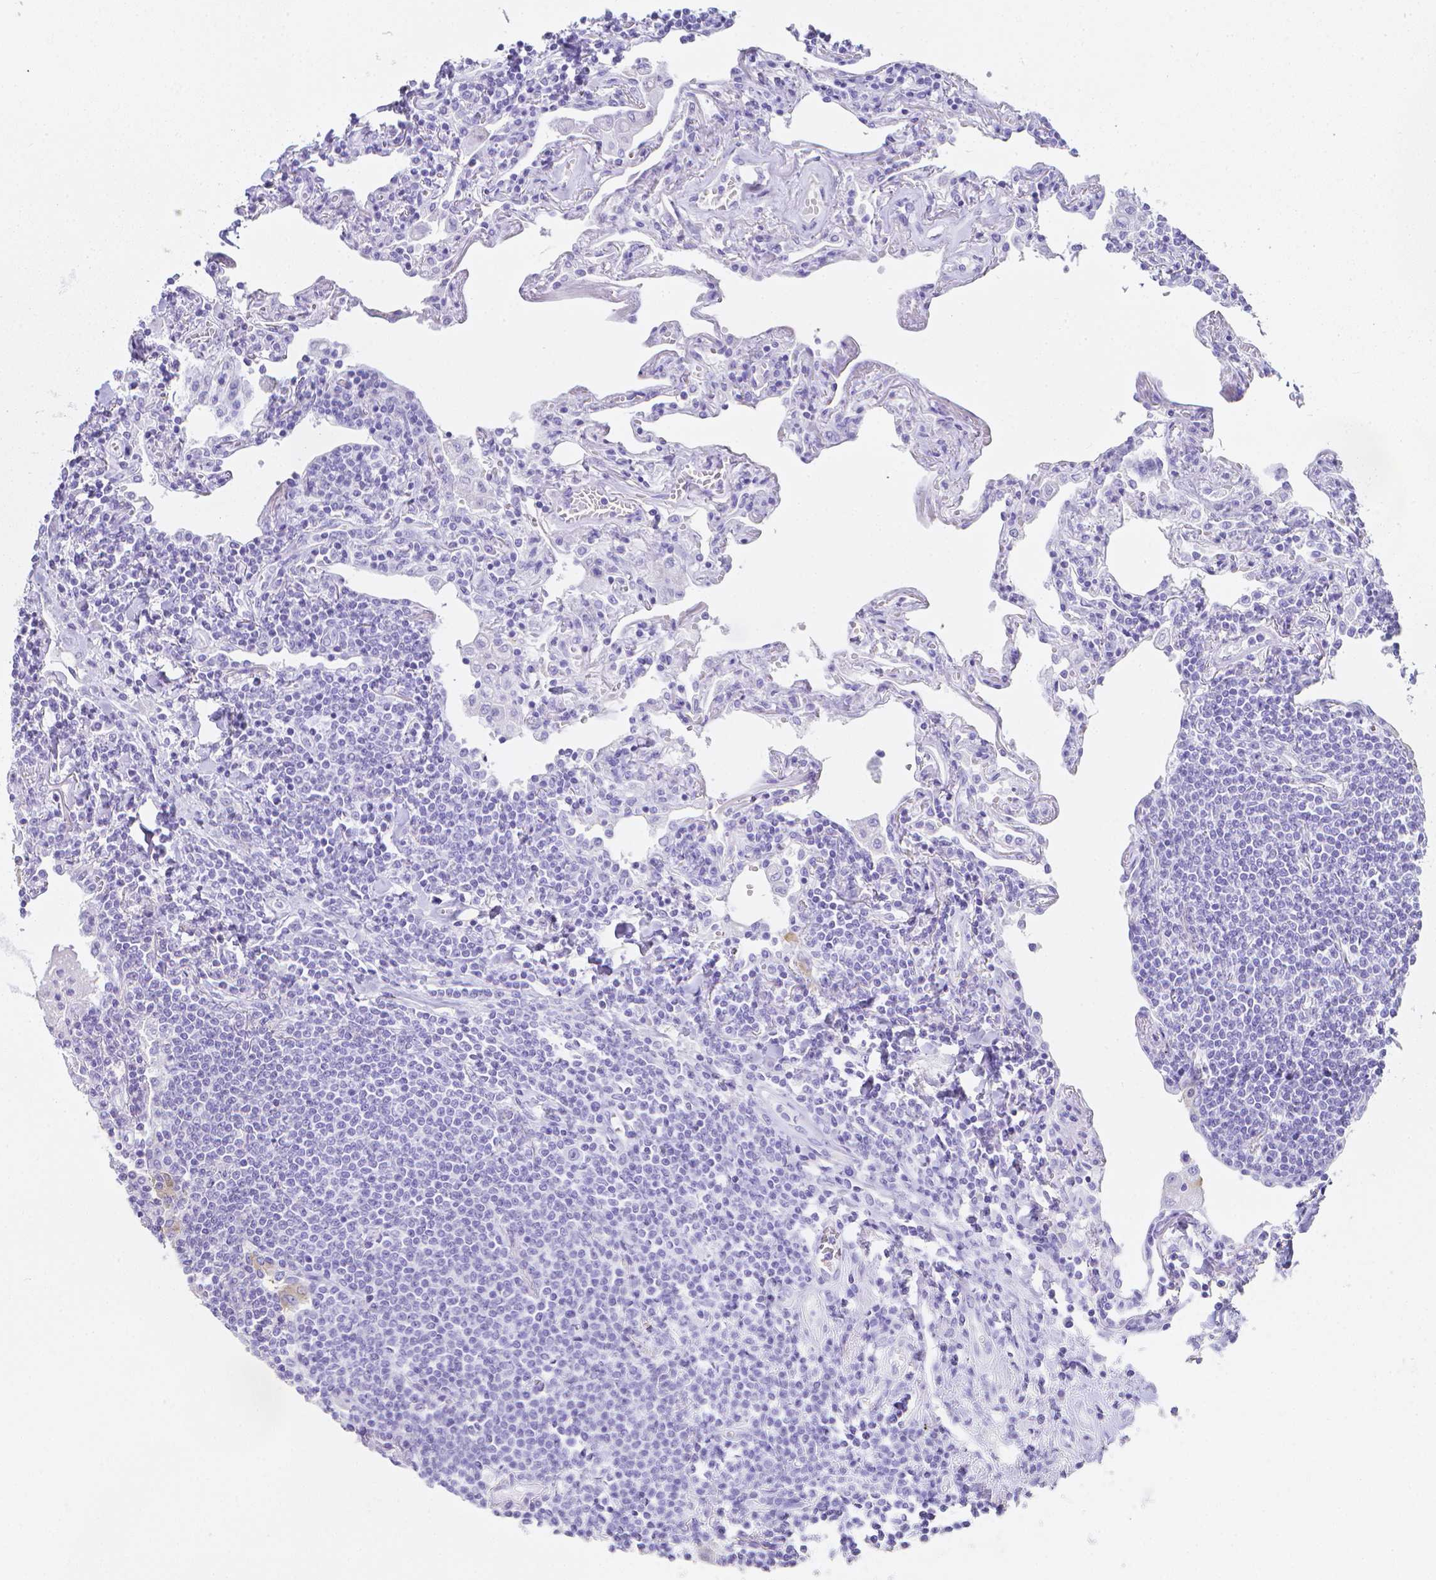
{"staining": {"intensity": "negative", "quantity": "none", "location": "none"}, "tissue": "lymphoma", "cell_type": "Tumor cells", "image_type": "cancer", "snomed": [{"axis": "morphology", "description": "Malignant lymphoma, non-Hodgkin's type, Low grade"}, {"axis": "topography", "description": "Lung"}], "caption": "Tumor cells are negative for brown protein staining in malignant lymphoma, non-Hodgkin's type (low-grade). (DAB immunohistochemistry visualized using brightfield microscopy, high magnification).", "gene": "LGALS4", "patient": {"sex": "female", "age": 71}}